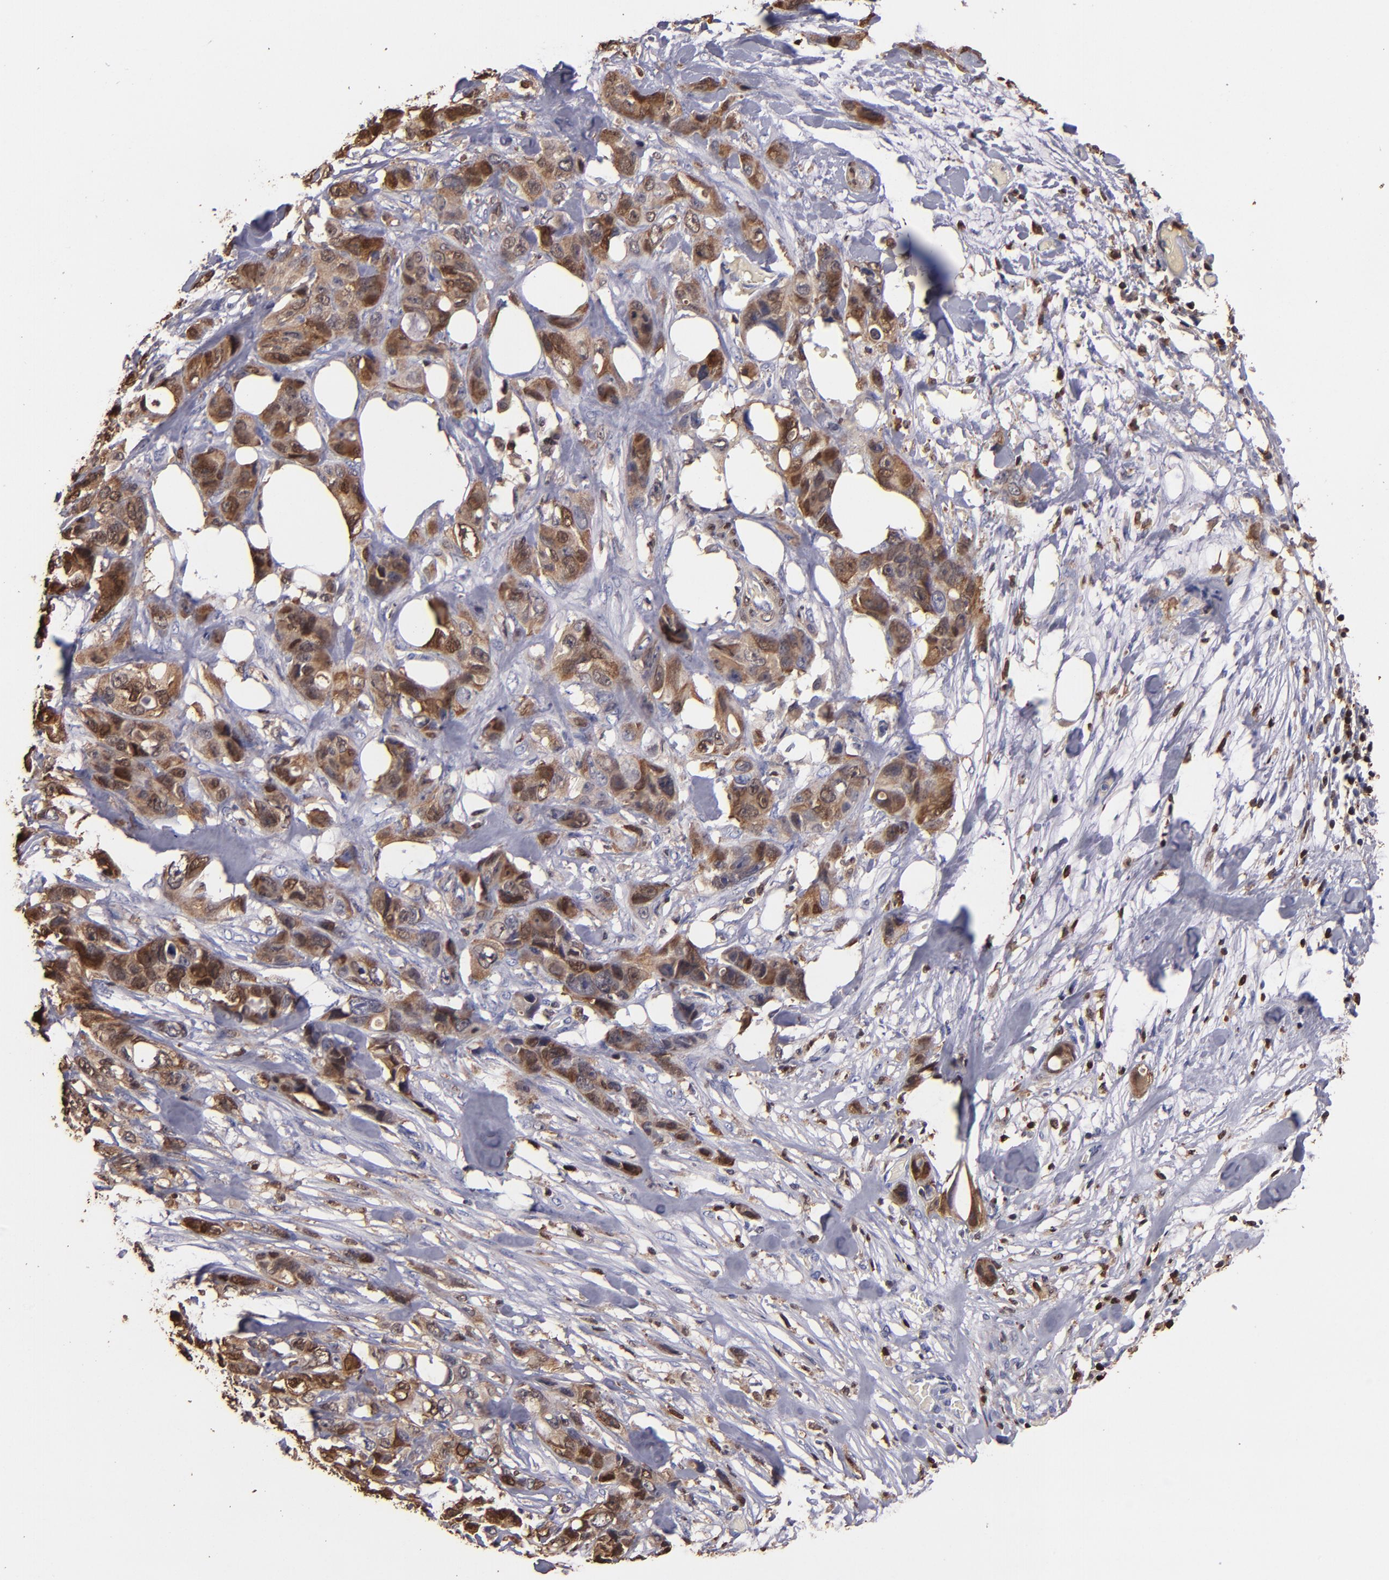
{"staining": {"intensity": "moderate", "quantity": "25%-75%", "location": "cytoplasmic/membranous,nuclear"}, "tissue": "stomach cancer", "cell_type": "Tumor cells", "image_type": "cancer", "snomed": [{"axis": "morphology", "description": "Adenocarcinoma, NOS"}, {"axis": "topography", "description": "Stomach, upper"}], "caption": "A histopathology image of stomach adenocarcinoma stained for a protein exhibits moderate cytoplasmic/membranous and nuclear brown staining in tumor cells.", "gene": "S100A4", "patient": {"sex": "male", "age": 47}}